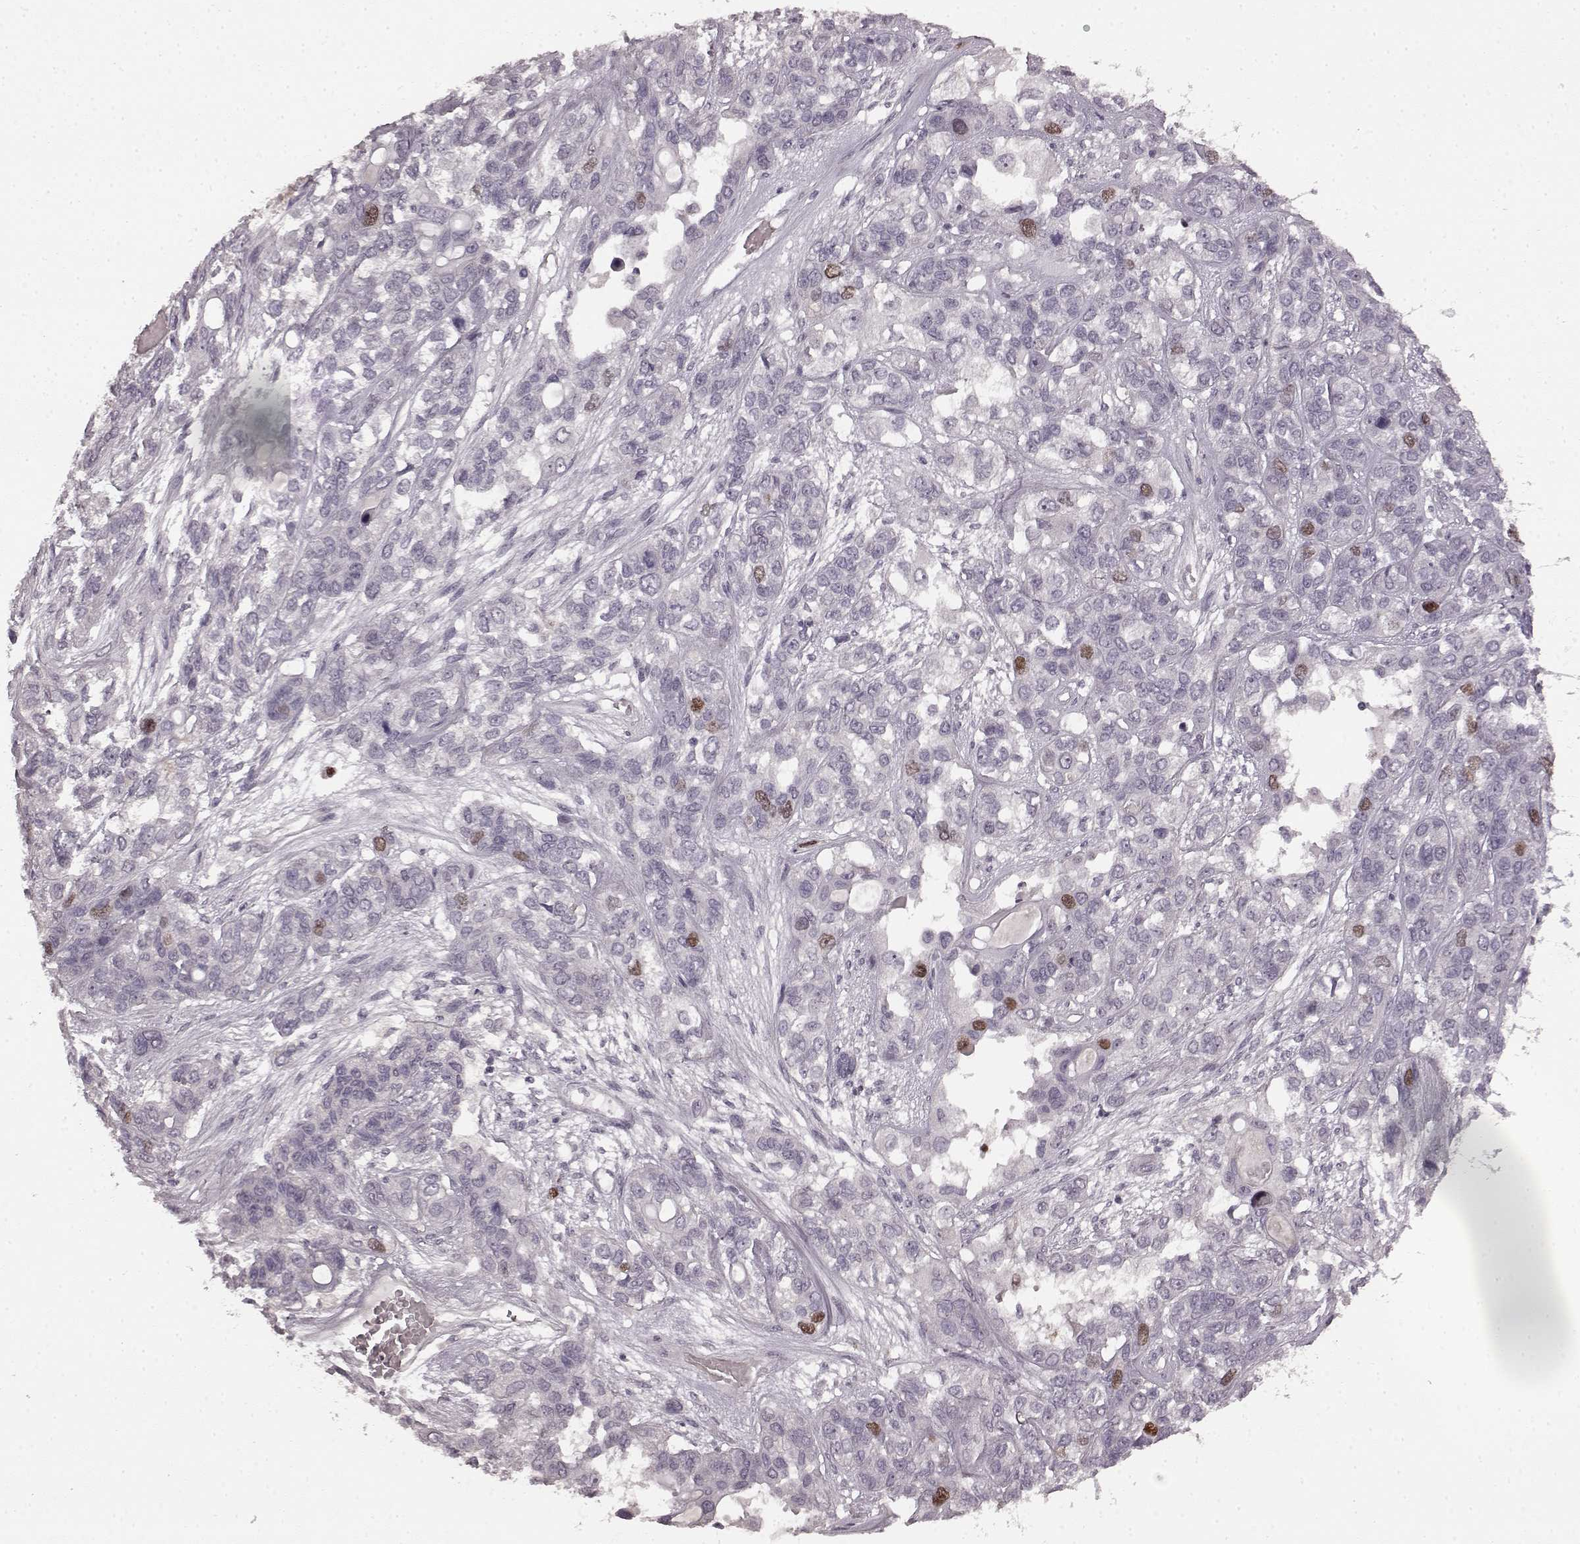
{"staining": {"intensity": "moderate", "quantity": "<25%", "location": "nuclear"}, "tissue": "lung cancer", "cell_type": "Tumor cells", "image_type": "cancer", "snomed": [{"axis": "morphology", "description": "Squamous cell carcinoma, NOS"}, {"axis": "topography", "description": "Lung"}], "caption": "Moderate nuclear staining for a protein is appreciated in about <25% of tumor cells of lung cancer using immunohistochemistry (IHC).", "gene": "CCNA2", "patient": {"sex": "female", "age": 70}}